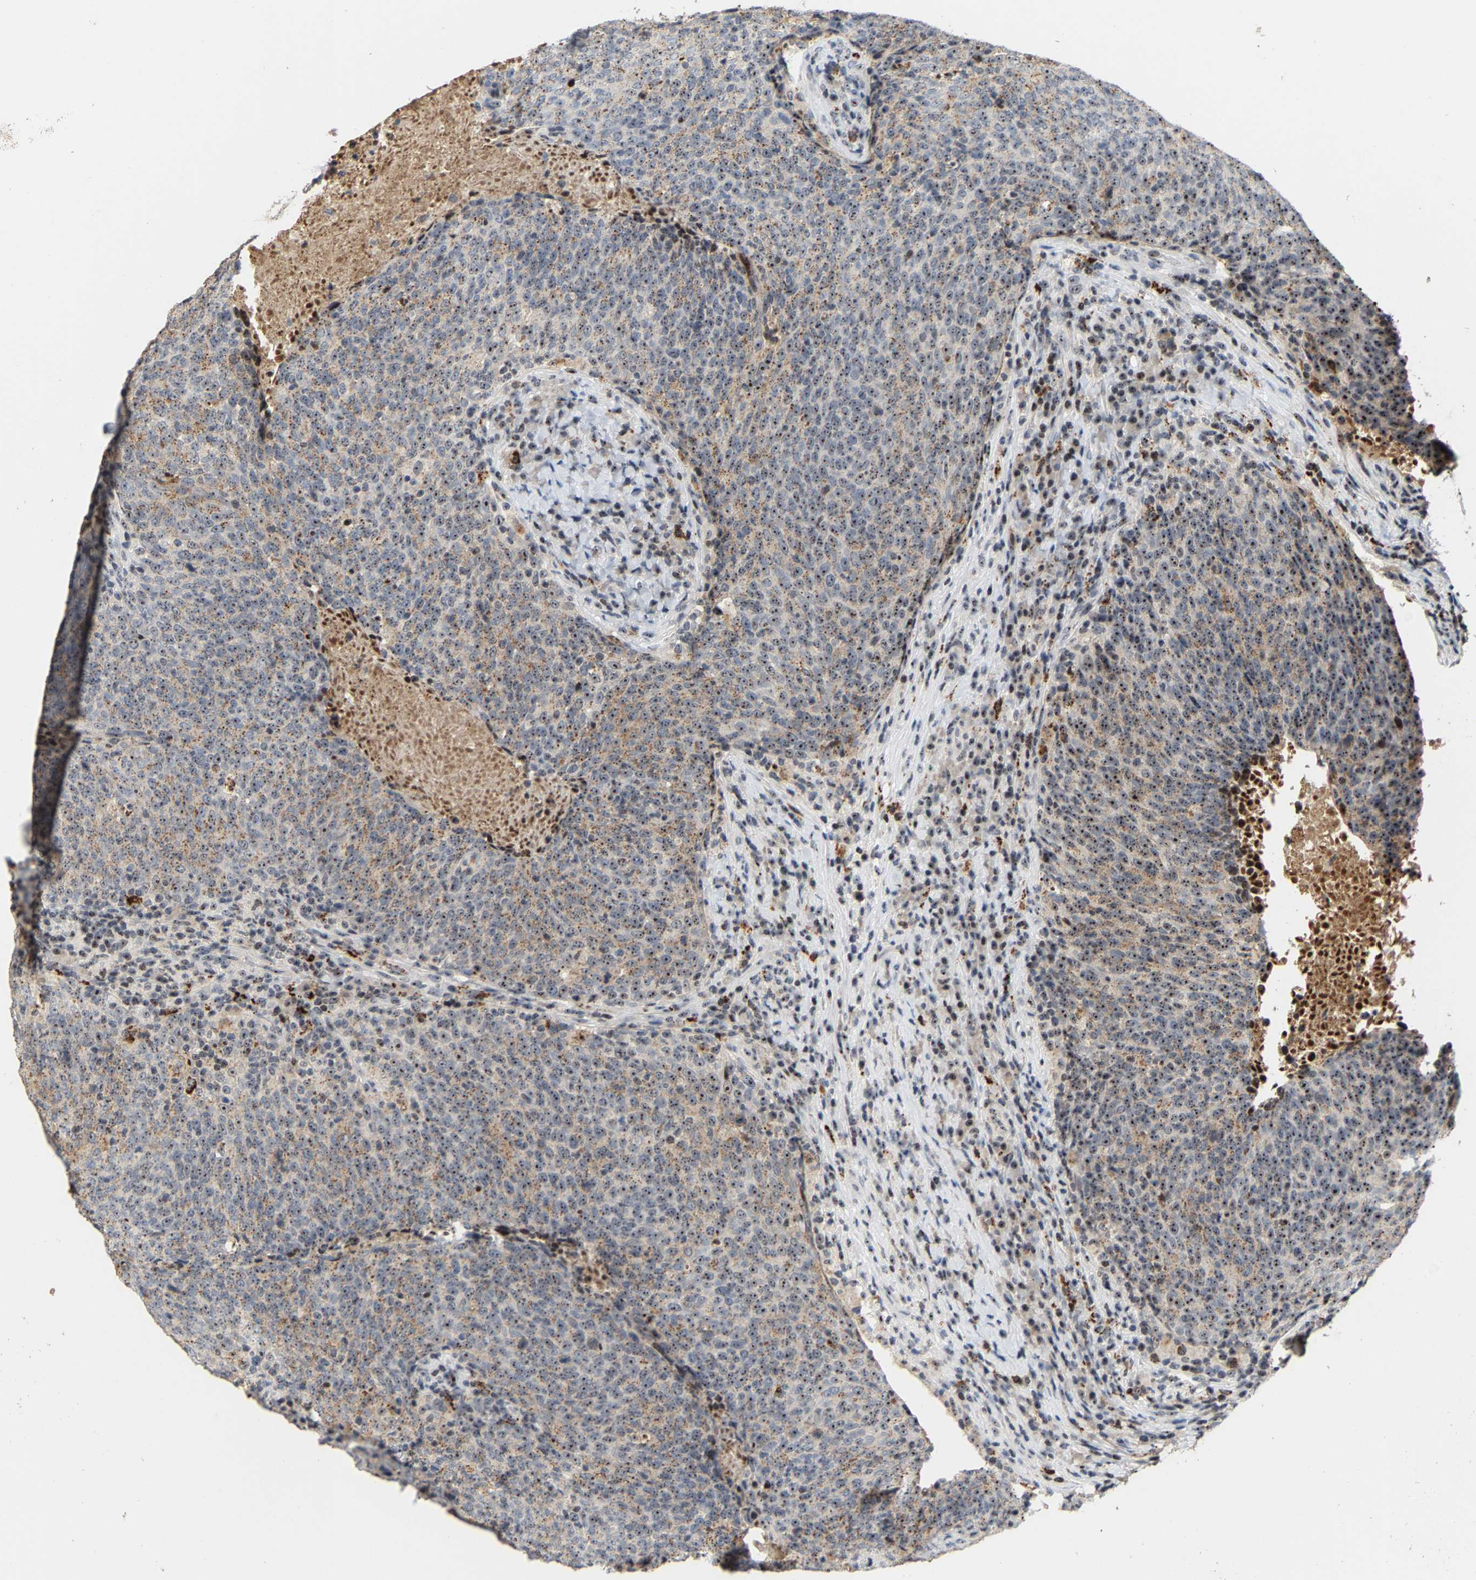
{"staining": {"intensity": "moderate", "quantity": ">75%", "location": "nuclear"}, "tissue": "head and neck cancer", "cell_type": "Tumor cells", "image_type": "cancer", "snomed": [{"axis": "morphology", "description": "Squamous cell carcinoma, NOS"}, {"axis": "morphology", "description": "Squamous cell carcinoma, metastatic, NOS"}, {"axis": "topography", "description": "Lymph node"}, {"axis": "topography", "description": "Head-Neck"}], "caption": "Immunohistochemical staining of human head and neck squamous cell carcinoma demonstrates medium levels of moderate nuclear positivity in approximately >75% of tumor cells.", "gene": "NOP58", "patient": {"sex": "male", "age": 62}}